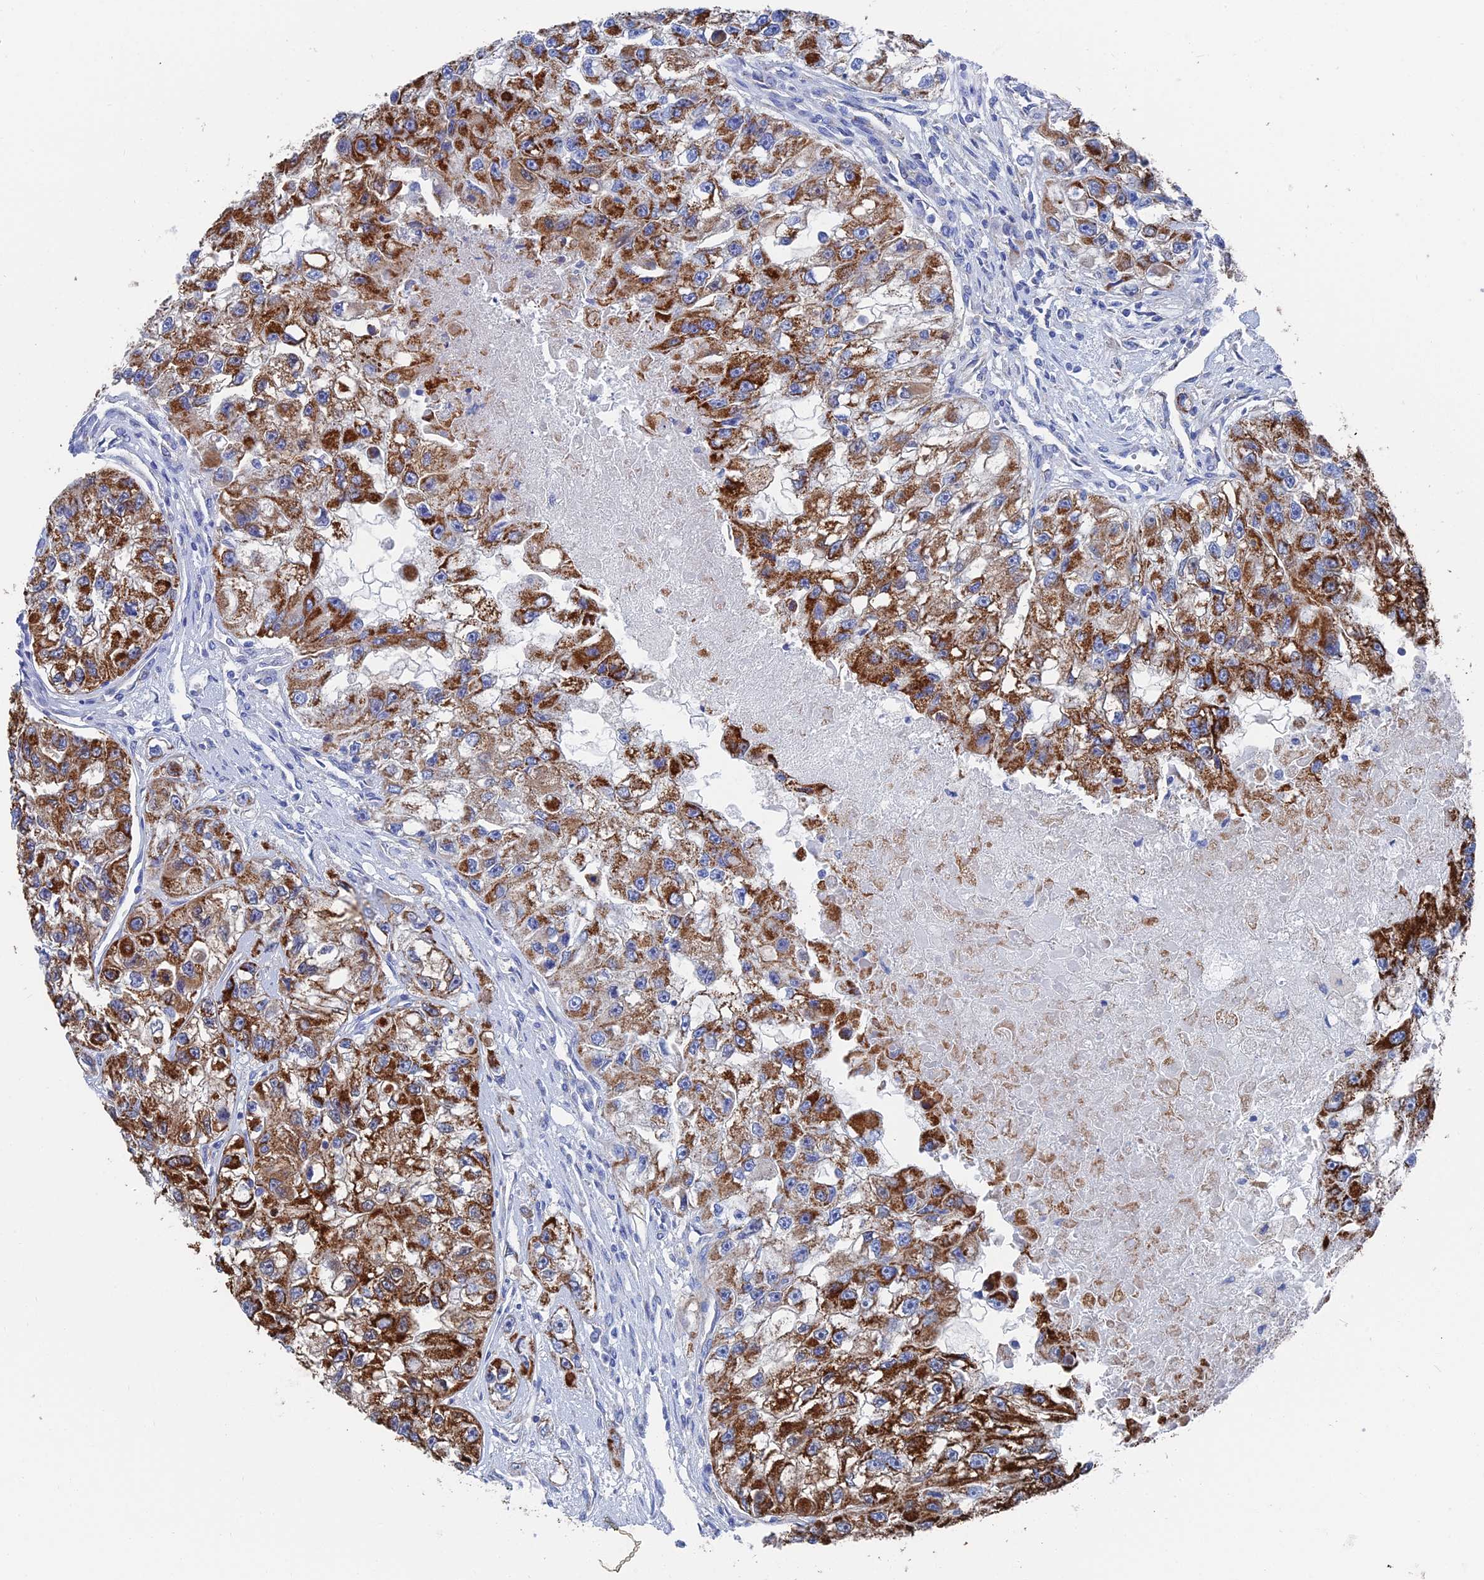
{"staining": {"intensity": "strong", "quantity": ">75%", "location": "cytoplasmic/membranous"}, "tissue": "renal cancer", "cell_type": "Tumor cells", "image_type": "cancer", "snomed": [{"axis": "morphology", "description": "Adenocarcinoma, NOS"}, {"axis": "topography", "description": "Kidney"}], "caption": "Immunohistochemistry (IHC) of human renal cancer (adenocarcinoma) displays high levels of strong cytoplasmic/membranous positivity in approximately >75% of tumor cells.", "gene": "IFT80", "patient": {"sex": "male", "age": 63}}